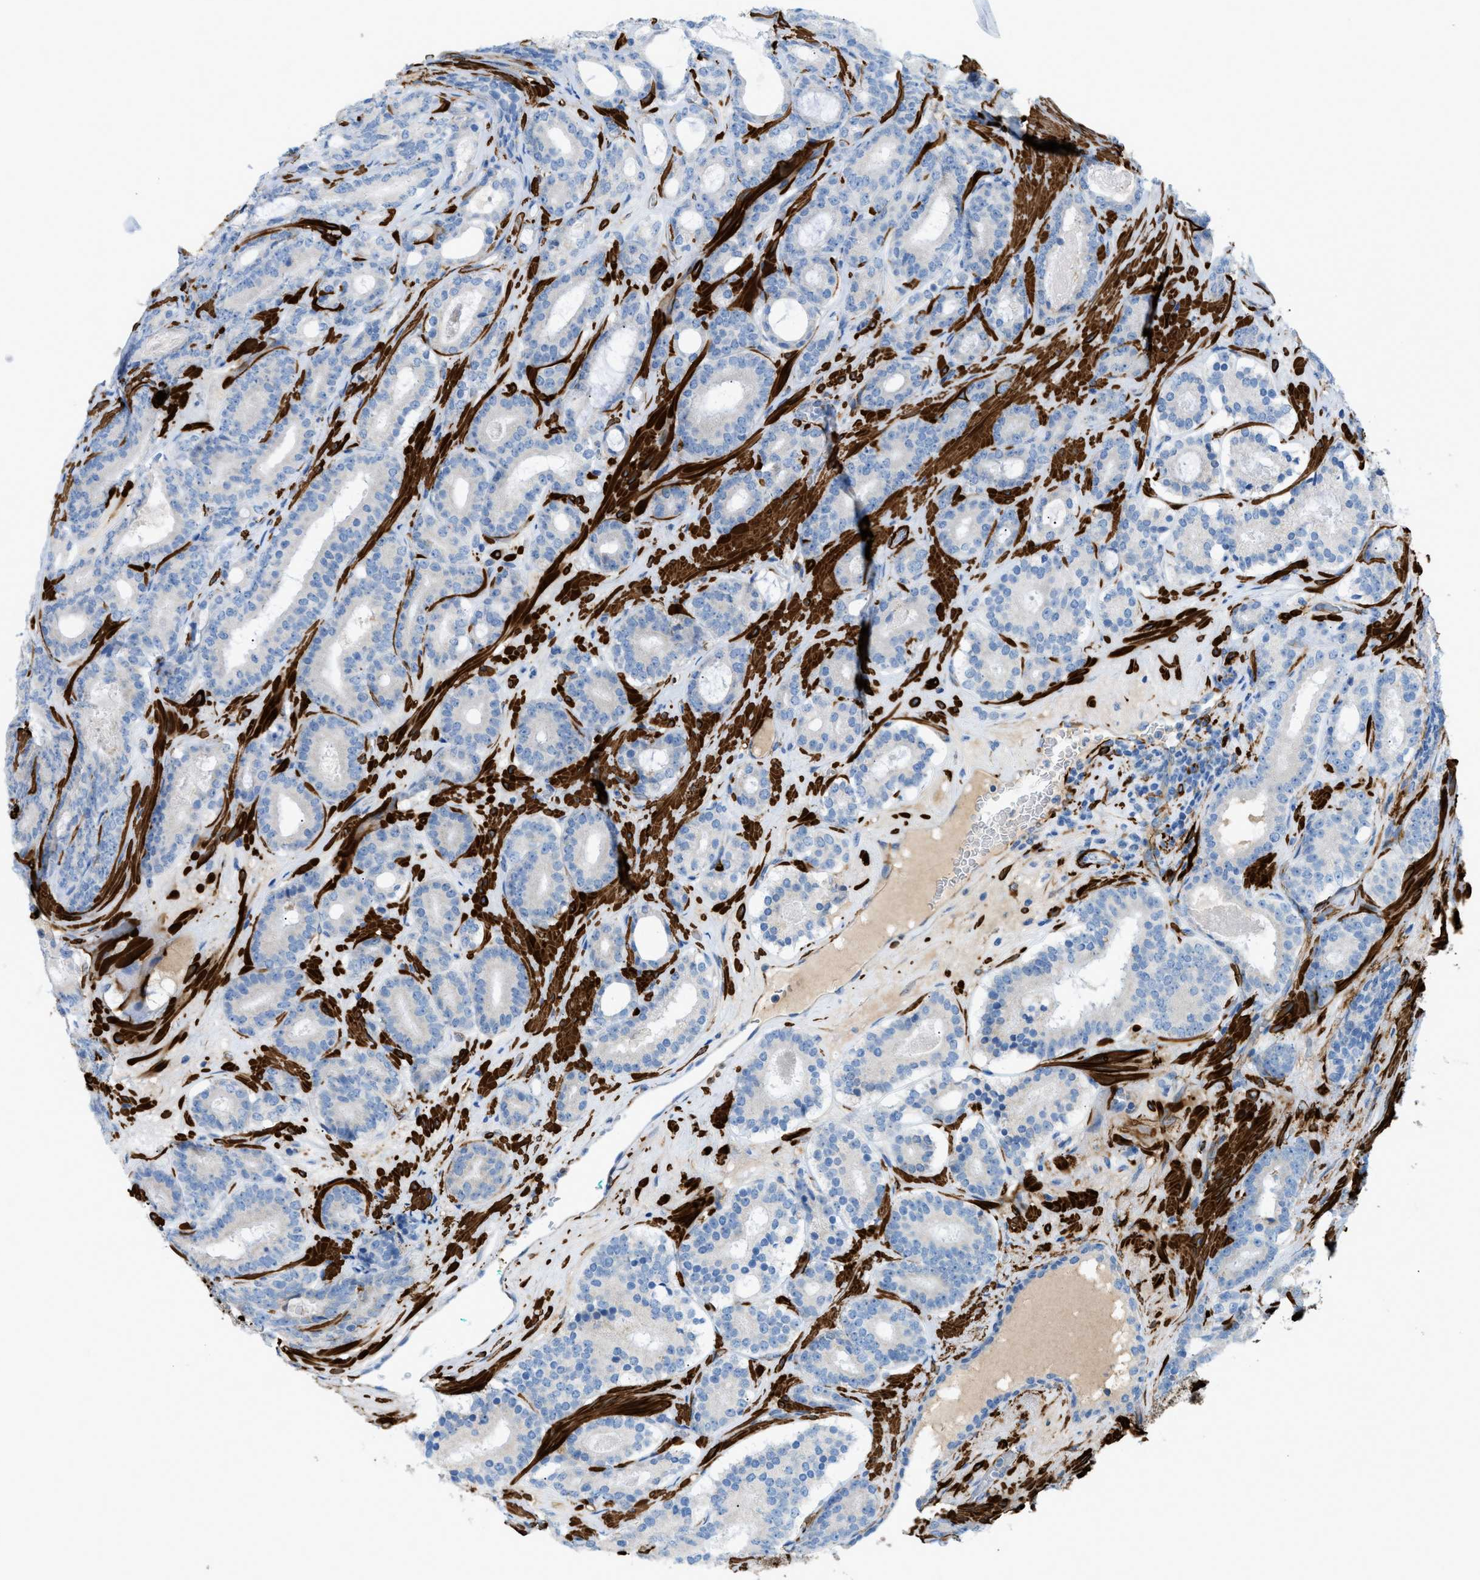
{"staining": {"intensity": "negative", "quantity": "none", "location": "none"}, "tissue": "prostate cancer", "cell_type": "Tumor cells", "image_type": "cancer", "snomed": [{"axis": "morphology", "description": "Adenocarcinoma, High grade"}, {"axis": "topography", "description": "Prostate"}], "caption": "This is an immunohistochemistry (IHC) image of high-grade adenocarcinoma (prostate). There is no staining in tumor cells.", "gene": "MYH11", "patient": {"sex": "male", "age": 60}}